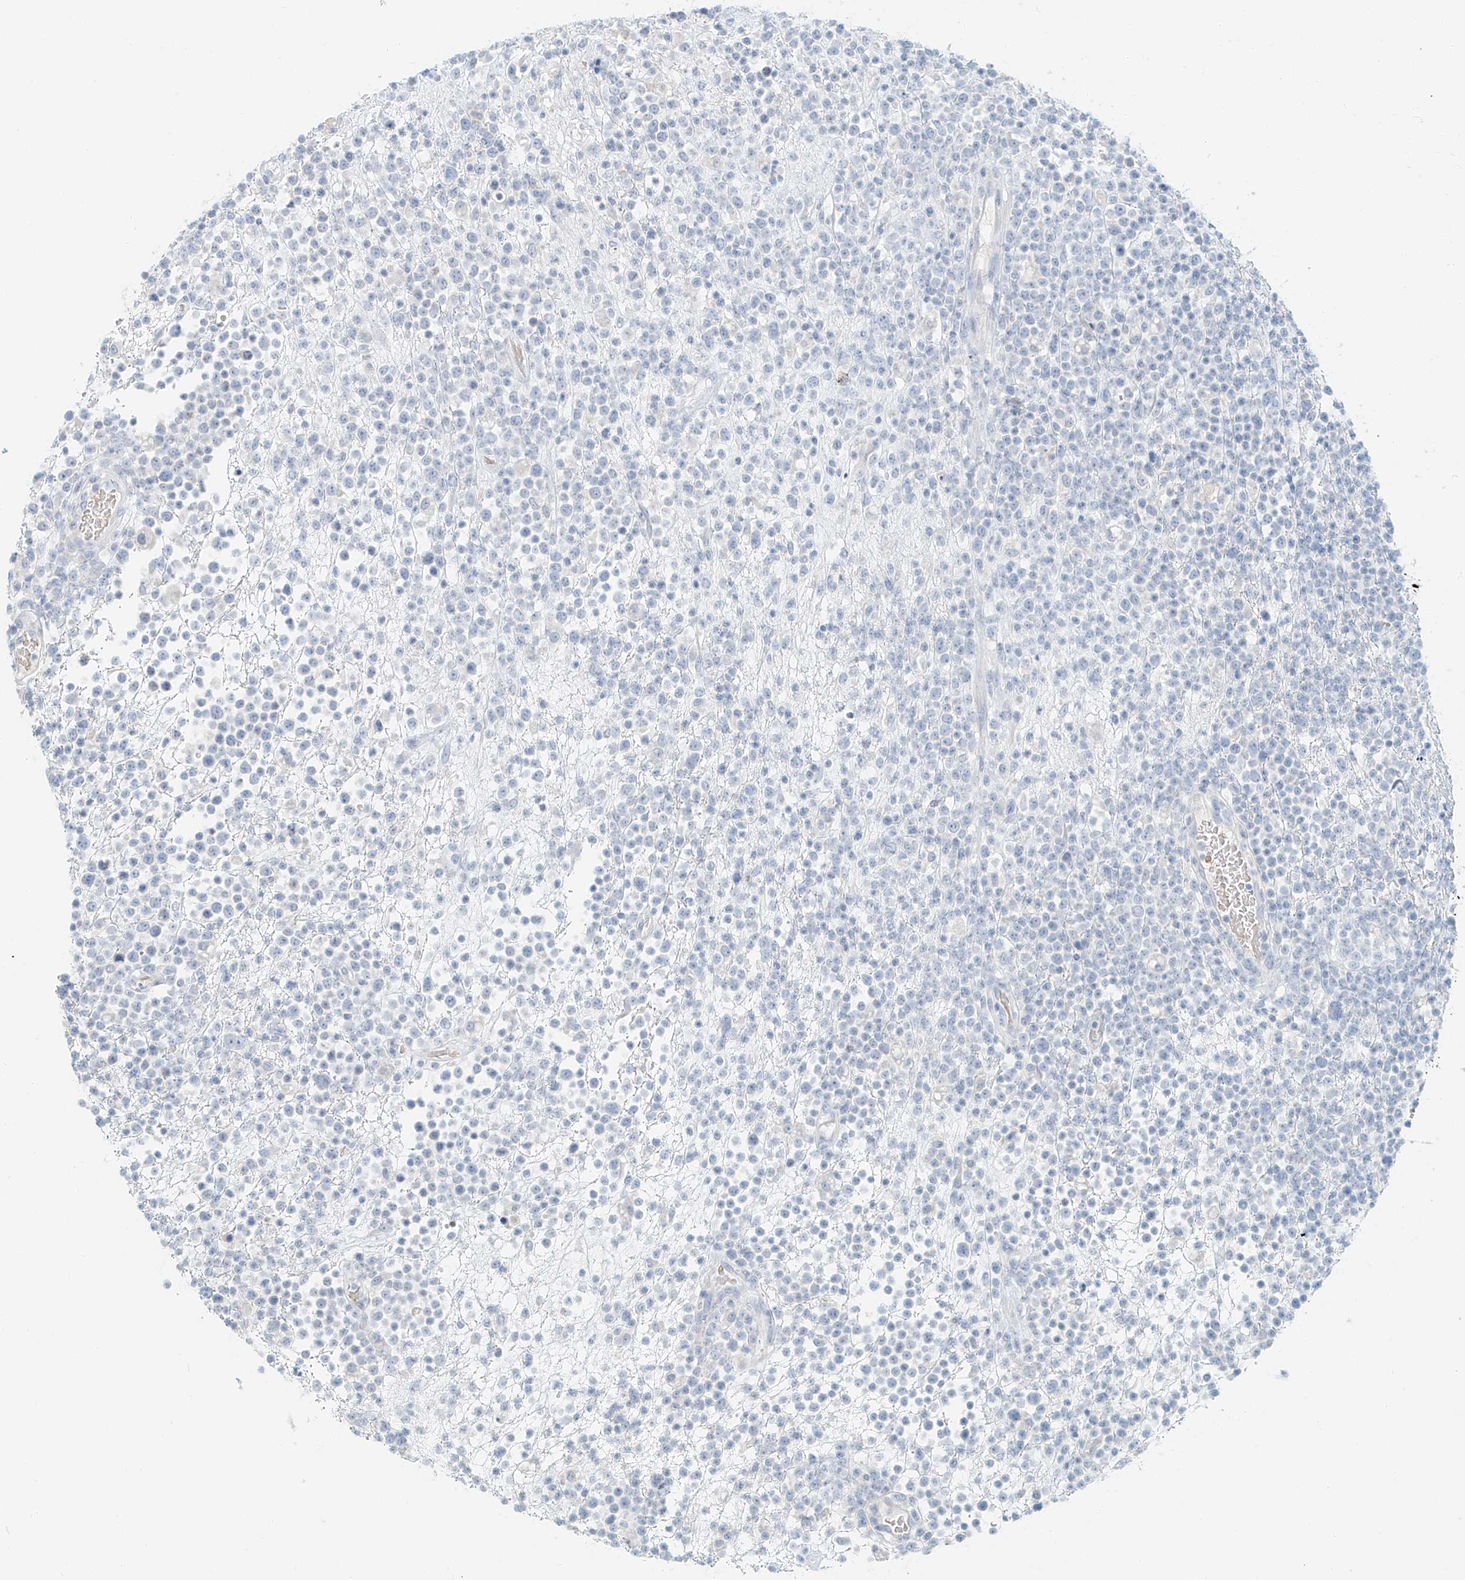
{"staining": {"intensity": "negative", "quantity": "none", "location": "none"}, "tissue": "lymphoma", "cell_type": "Tumor cells", "image_type": "cancer", "snomed": [{"axis": "morphology", "description": "Malignant lymphoma, non-Hodgkin's type, High grade"}, {"axis": "topography", "description": "Colon"}], "caption": "Immunohistochemical staining of human lymphoma exhibits no significant expression in tumor cells.", "gene": "PGC", "patient": {"sex": "female", "age": 53}}